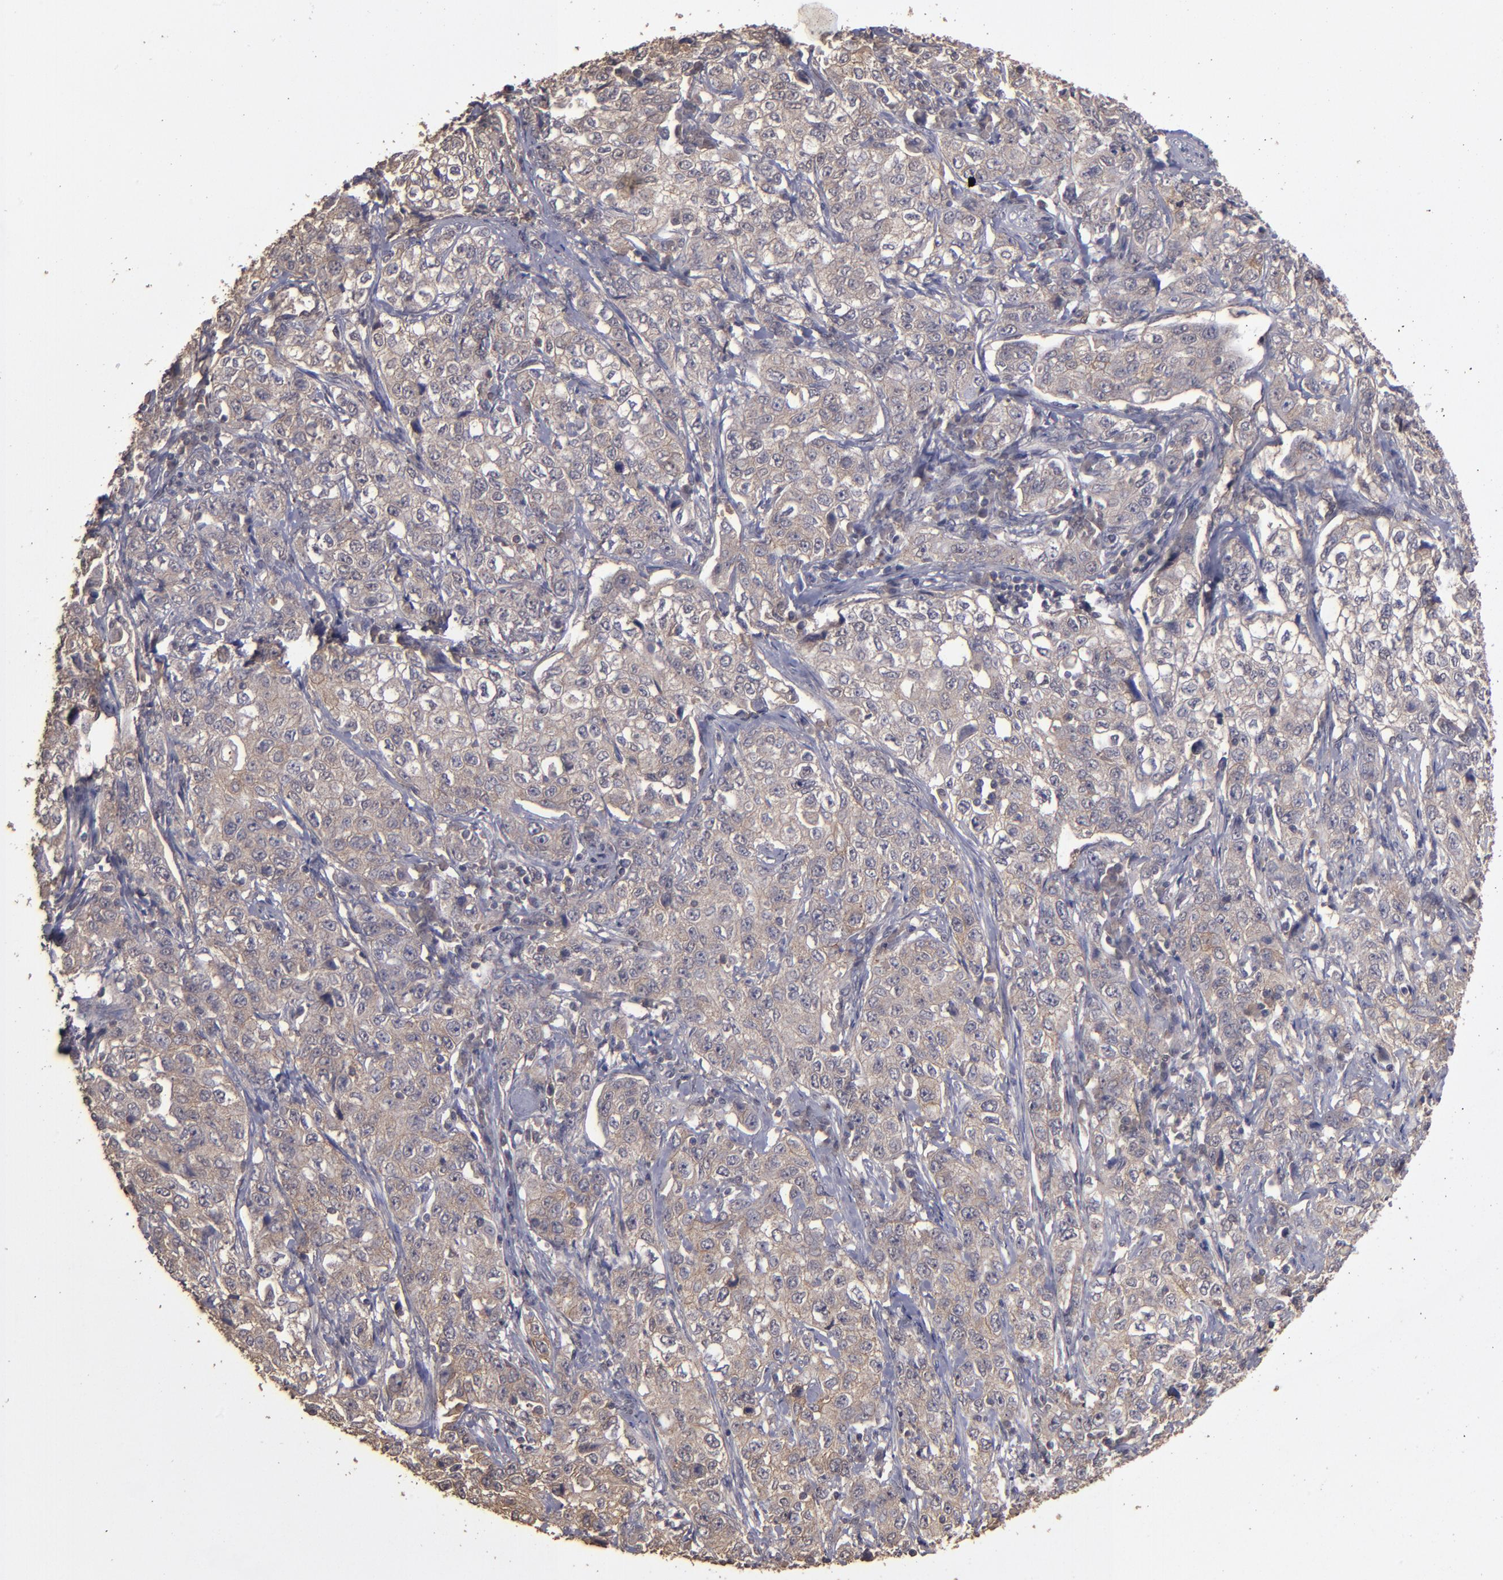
{"staining": {"intensity": "moderate", "quantity": "25%-75%", "location": "cytoplasmic/membranous"}, "tissue": "stomach cancer", "cell_type": "Tumor cells", "image_type": "cancer", "snomed": [{"axis": "morphology", "description": "Adenocarcinoma, NOS"}, {"axis": "topography", "description": "Stomach"}], "caption": "Protein staining shows moderate cytoplasmic/membranous staining in approximately 25%-75% of tumor cells in stomach adenocarcinoma. Nuclei are stained in blue.", "gene": "FAT1", "patient": {"sex": "male", "age": 48}}